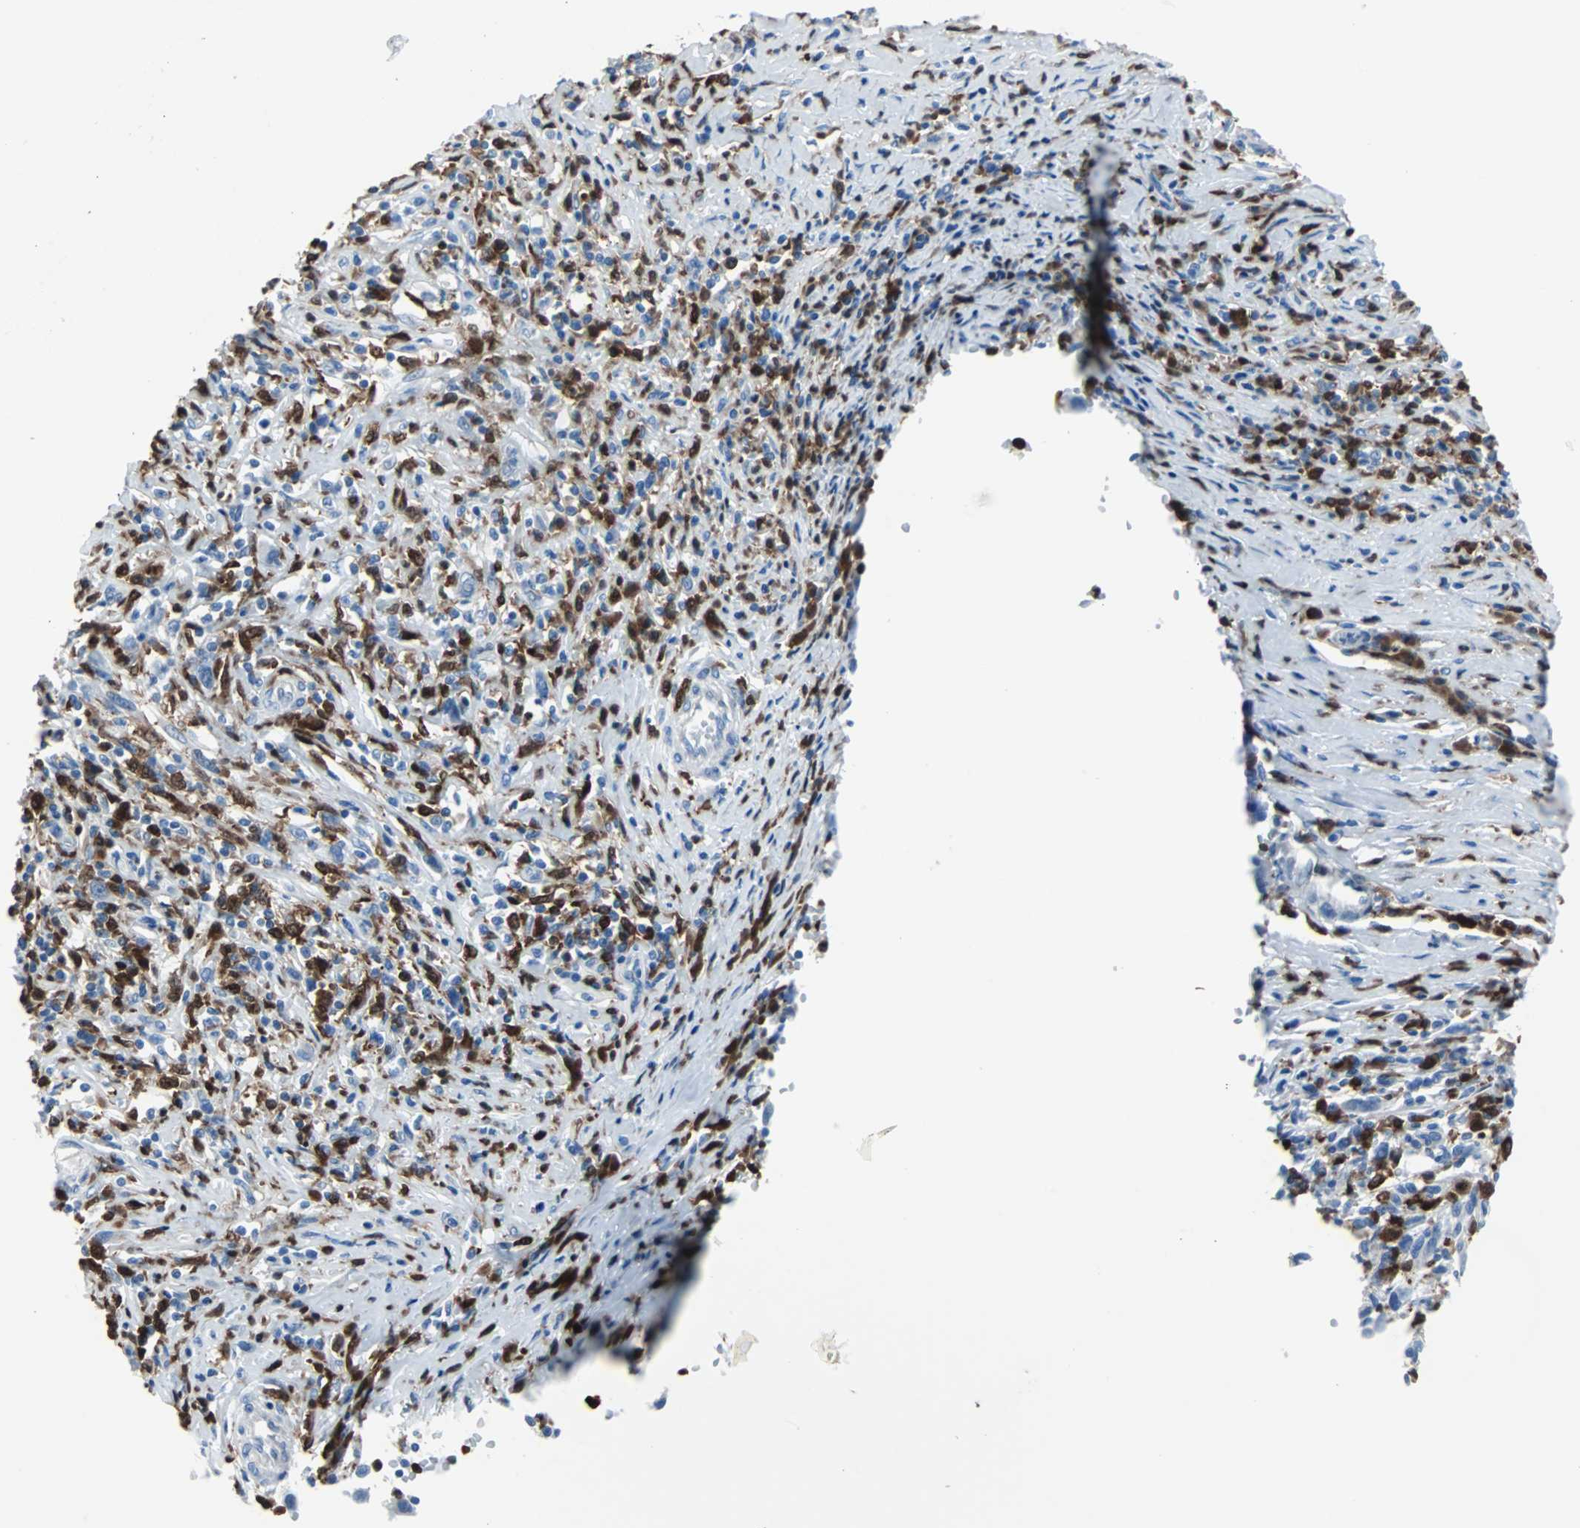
{"staining": {"intensity": "negative", "quantity": "none", "location": "none"}, "tissue": "melanoma", "cell_type": "Tumor cells", "image_type": "cancer", "snomed": [{"axis": "morphology", "description": "Malignant melanoma, Metastatic site"}, {"axis": "topography", "description": "Lymph node"}], "caption": "Micrograph shows no significant protein positivity in tumor cells of malignant melanoma (metastatic site). (DAB (3,3'-diaminobenzidine) immunohistochemistry (IHC), high magnification).", "gene": "SYK", "patient": {"sex": "male", "age": 61}}